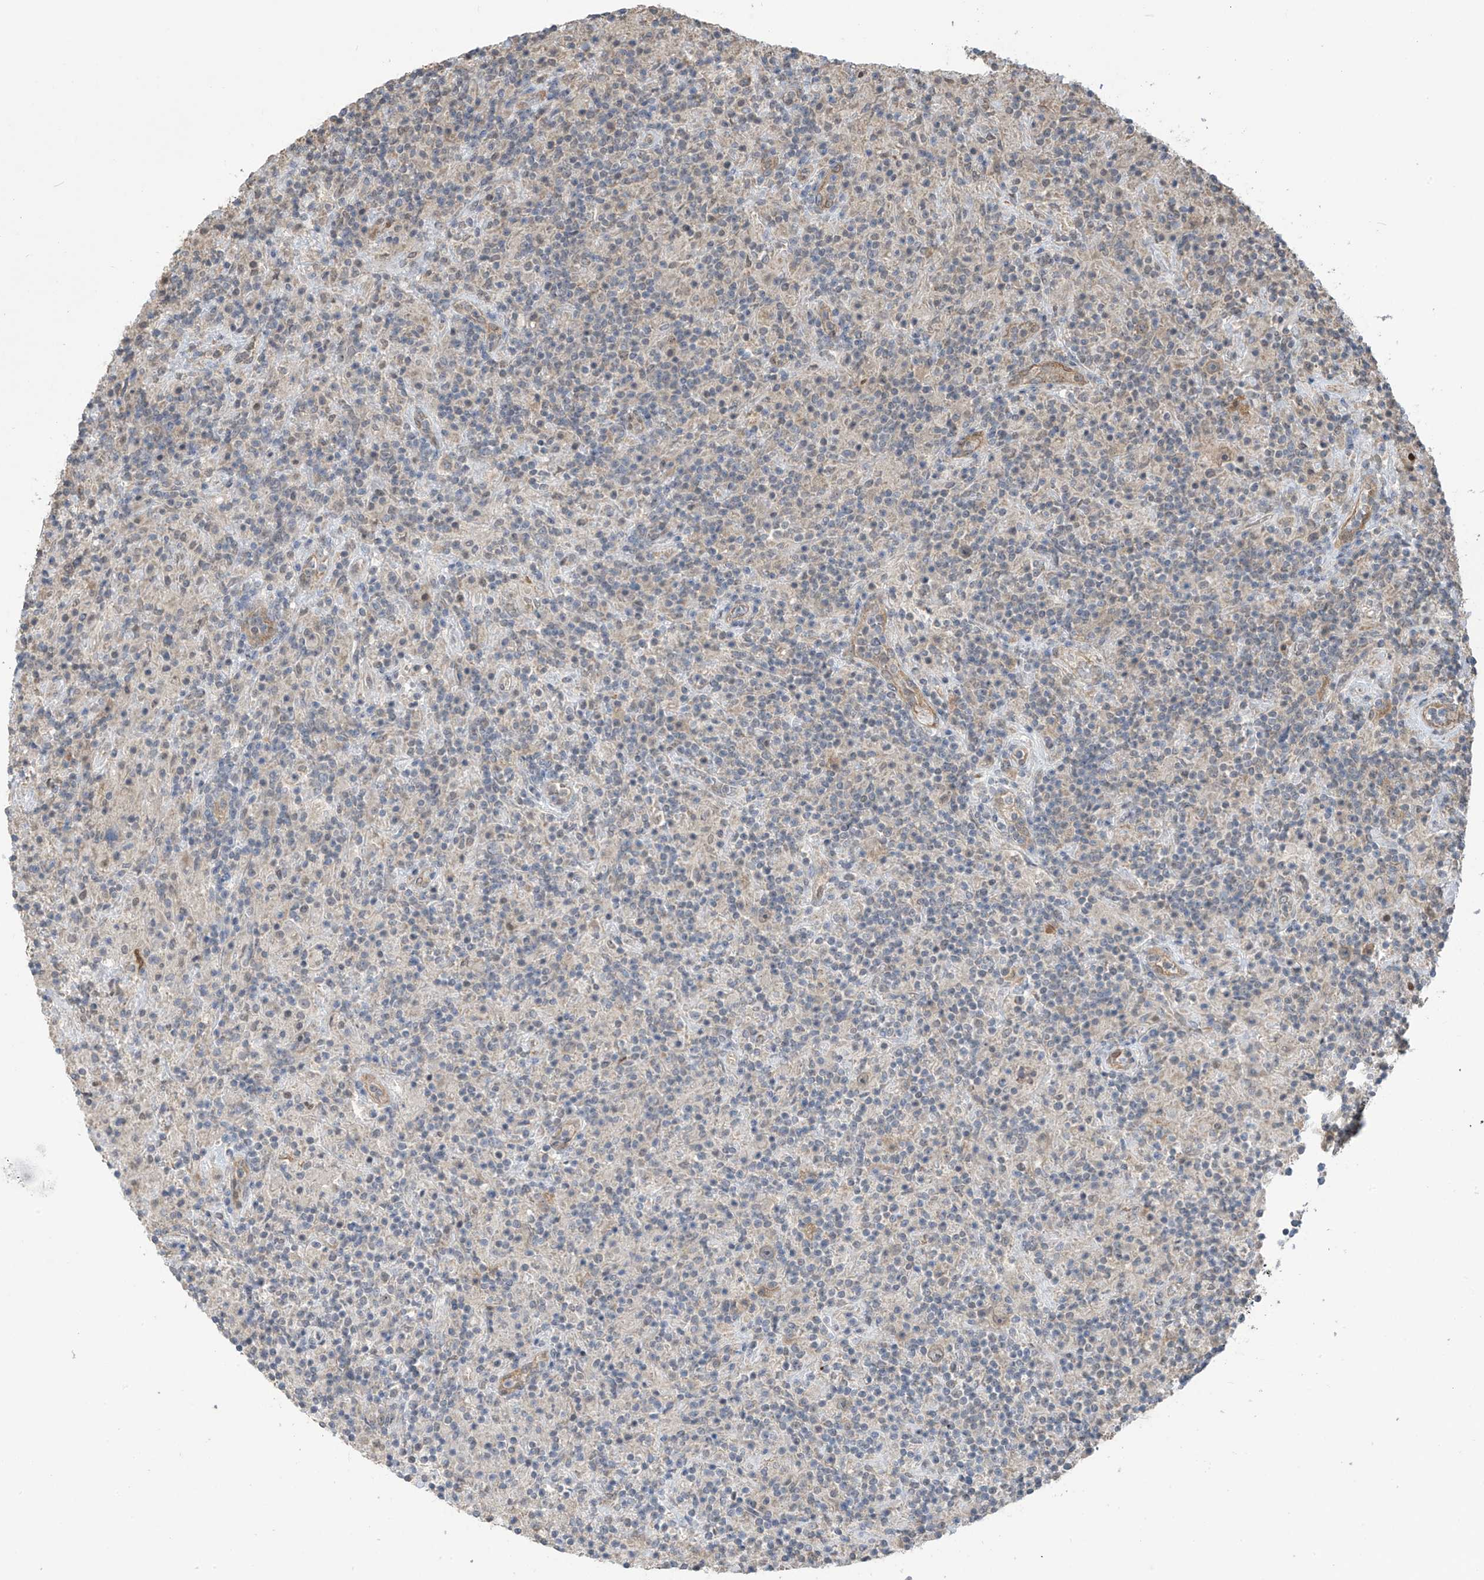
{"staining": {"intensity": "weak", "quantity": "25%-75%", "location": "cytoplasmic/membranous"}, "tissue": "lymphoma", "cell_type": "Tumor cells", "image_type": "cancer", "snomed": [{"axis": "morphology", "description": "Hodgkin's disease, NOS"}, {"axis": "topography", "description": "Lymph node"}], "caption": "Lymphoma stained with a protein marker shows weak staining in tumor cells.", "gene": "KIAA1522", "patient": {"sex": "male", "age": 70}}